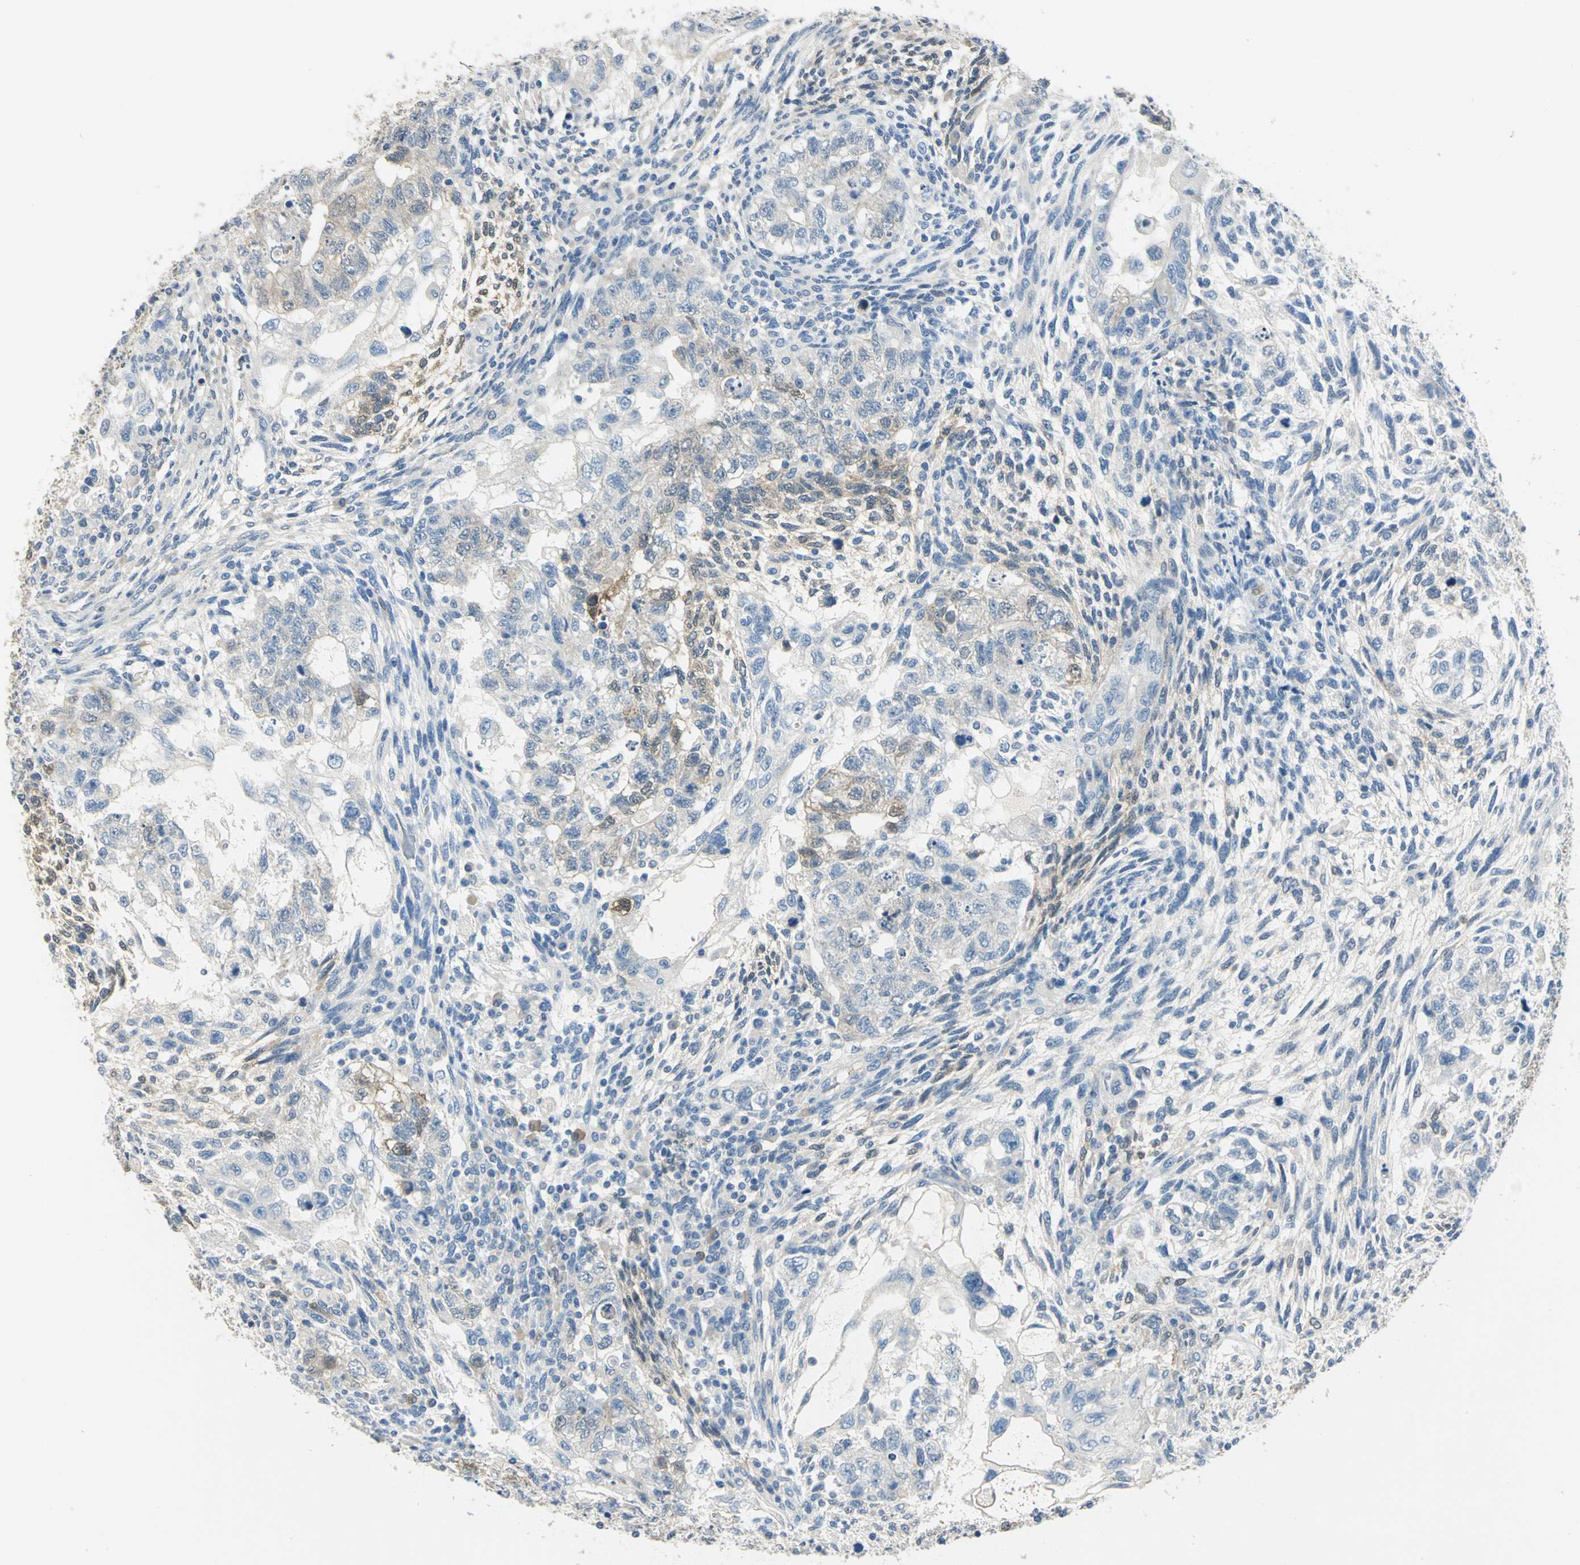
{"staining": {"intensity": "weak", "quantity": "<25%", "location": "cytoplasmic/membranous"}, "tissue": "testis cancer", "cell_type": "Tumor cells", "image_type": "cancer", "snomed": [{"axis": "morphology", "description": "Normal tissue, NOS"}, {"axis": "morphology", "description": "Carcinoma, Embryonal, NOS"}, {"axis": "topography", "description": "Testis"}], "caption": "Tumor cells show no significant protein expression in embryonal carcinoma (testis).", "gene": "UCHL1", "patient": {"sex": "male", "age": 36}}